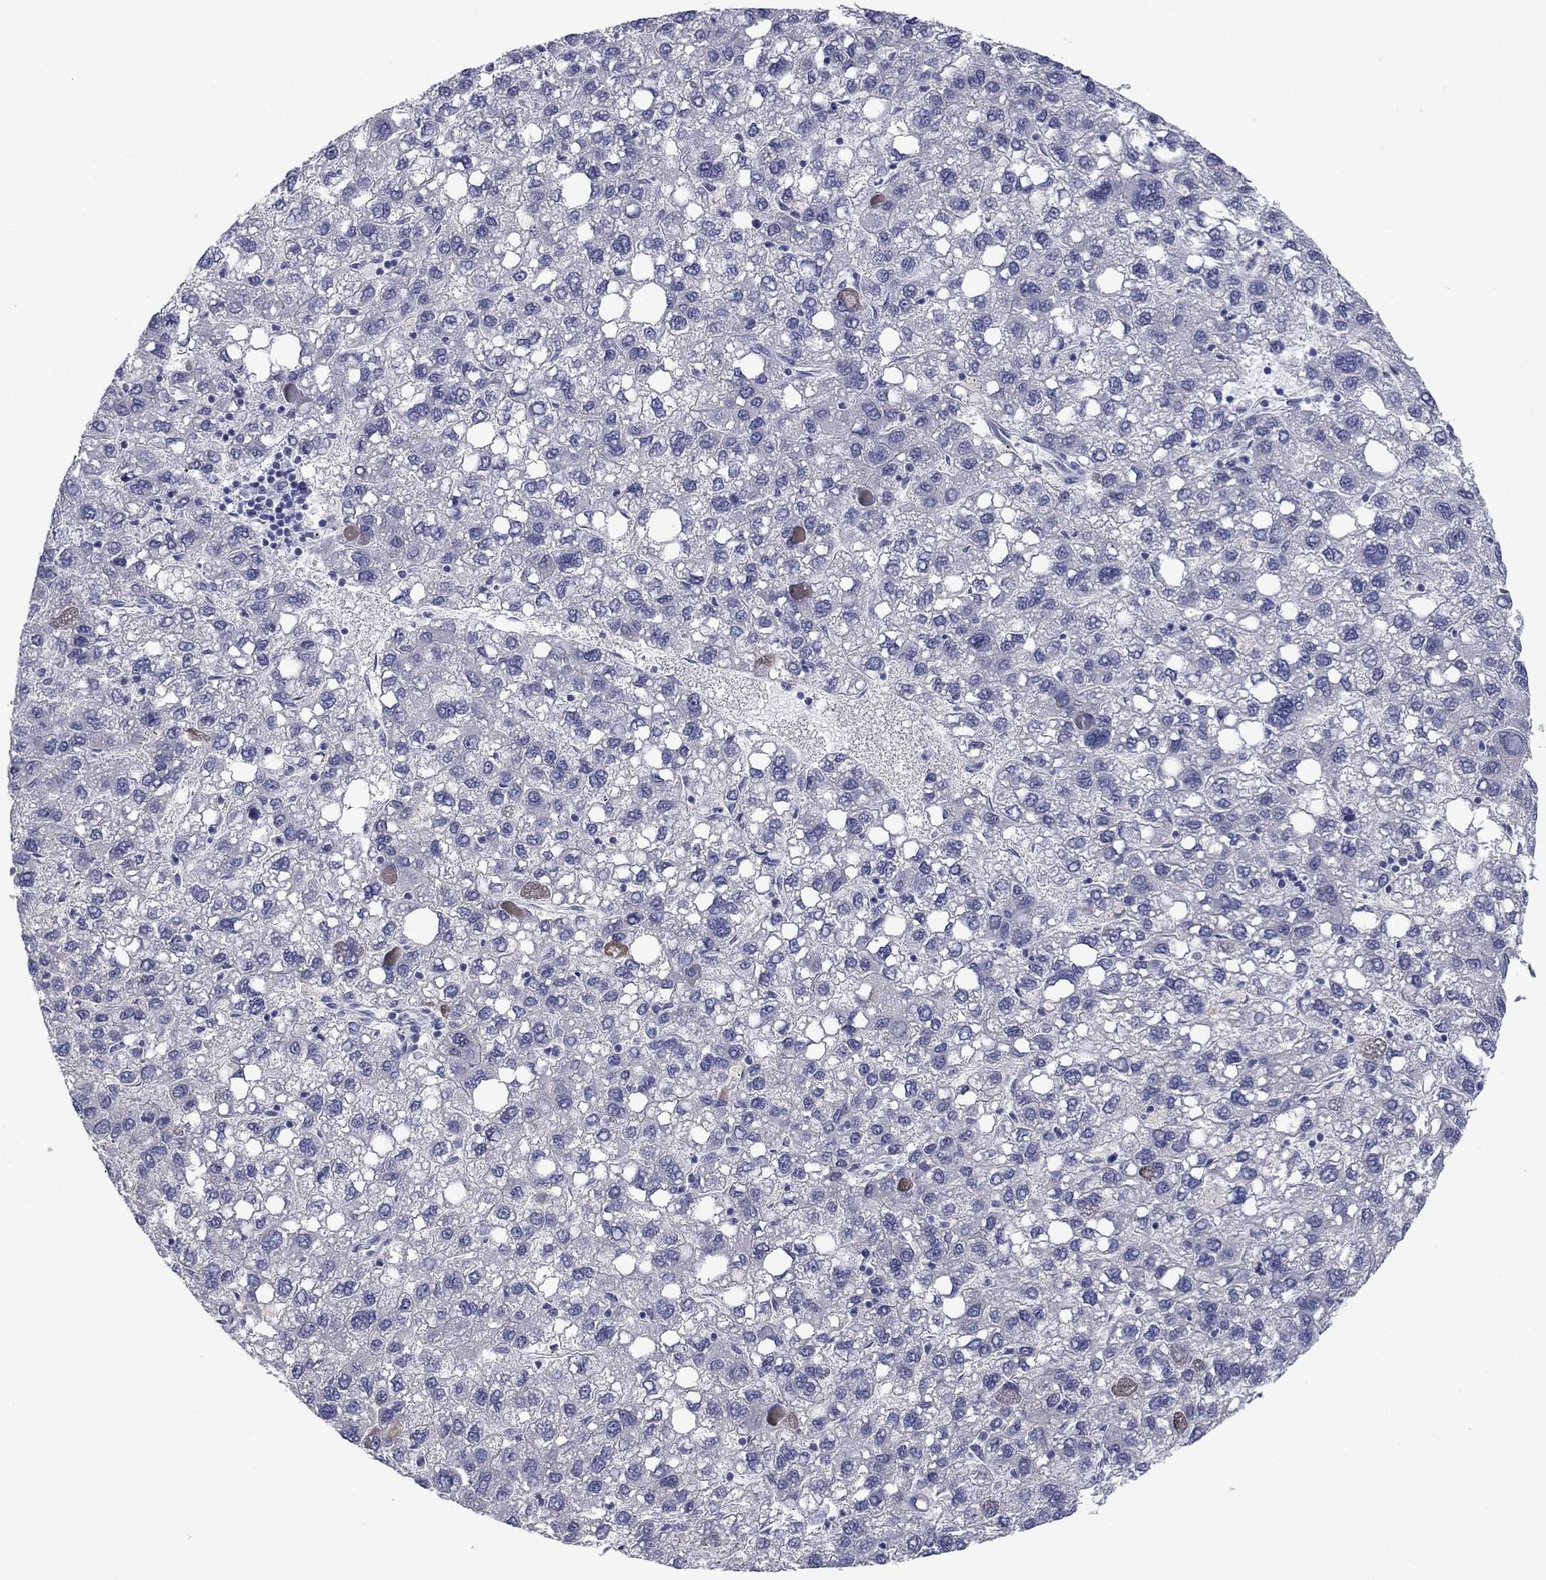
{"staining": {"intensity": "negative", "quantity": "none", "location": "none"}, "tissue": "liver cancer", "cell_type": "Tumor cells", "image_type": "cancer", "snomed": [{"axis": "morphology", "description": "Carcinoma, Hepatocellular, NOS"}, {"axis": "topography", "description": "Liver"}], "caption": "Immunohistochemistry histopathology image of liver hepatocellular carcinoma stained for a protein (brown), which exhibits no expression in tumor cells.", "gene": "CALB1", "patient": {"sex": "female", "age": 82}}